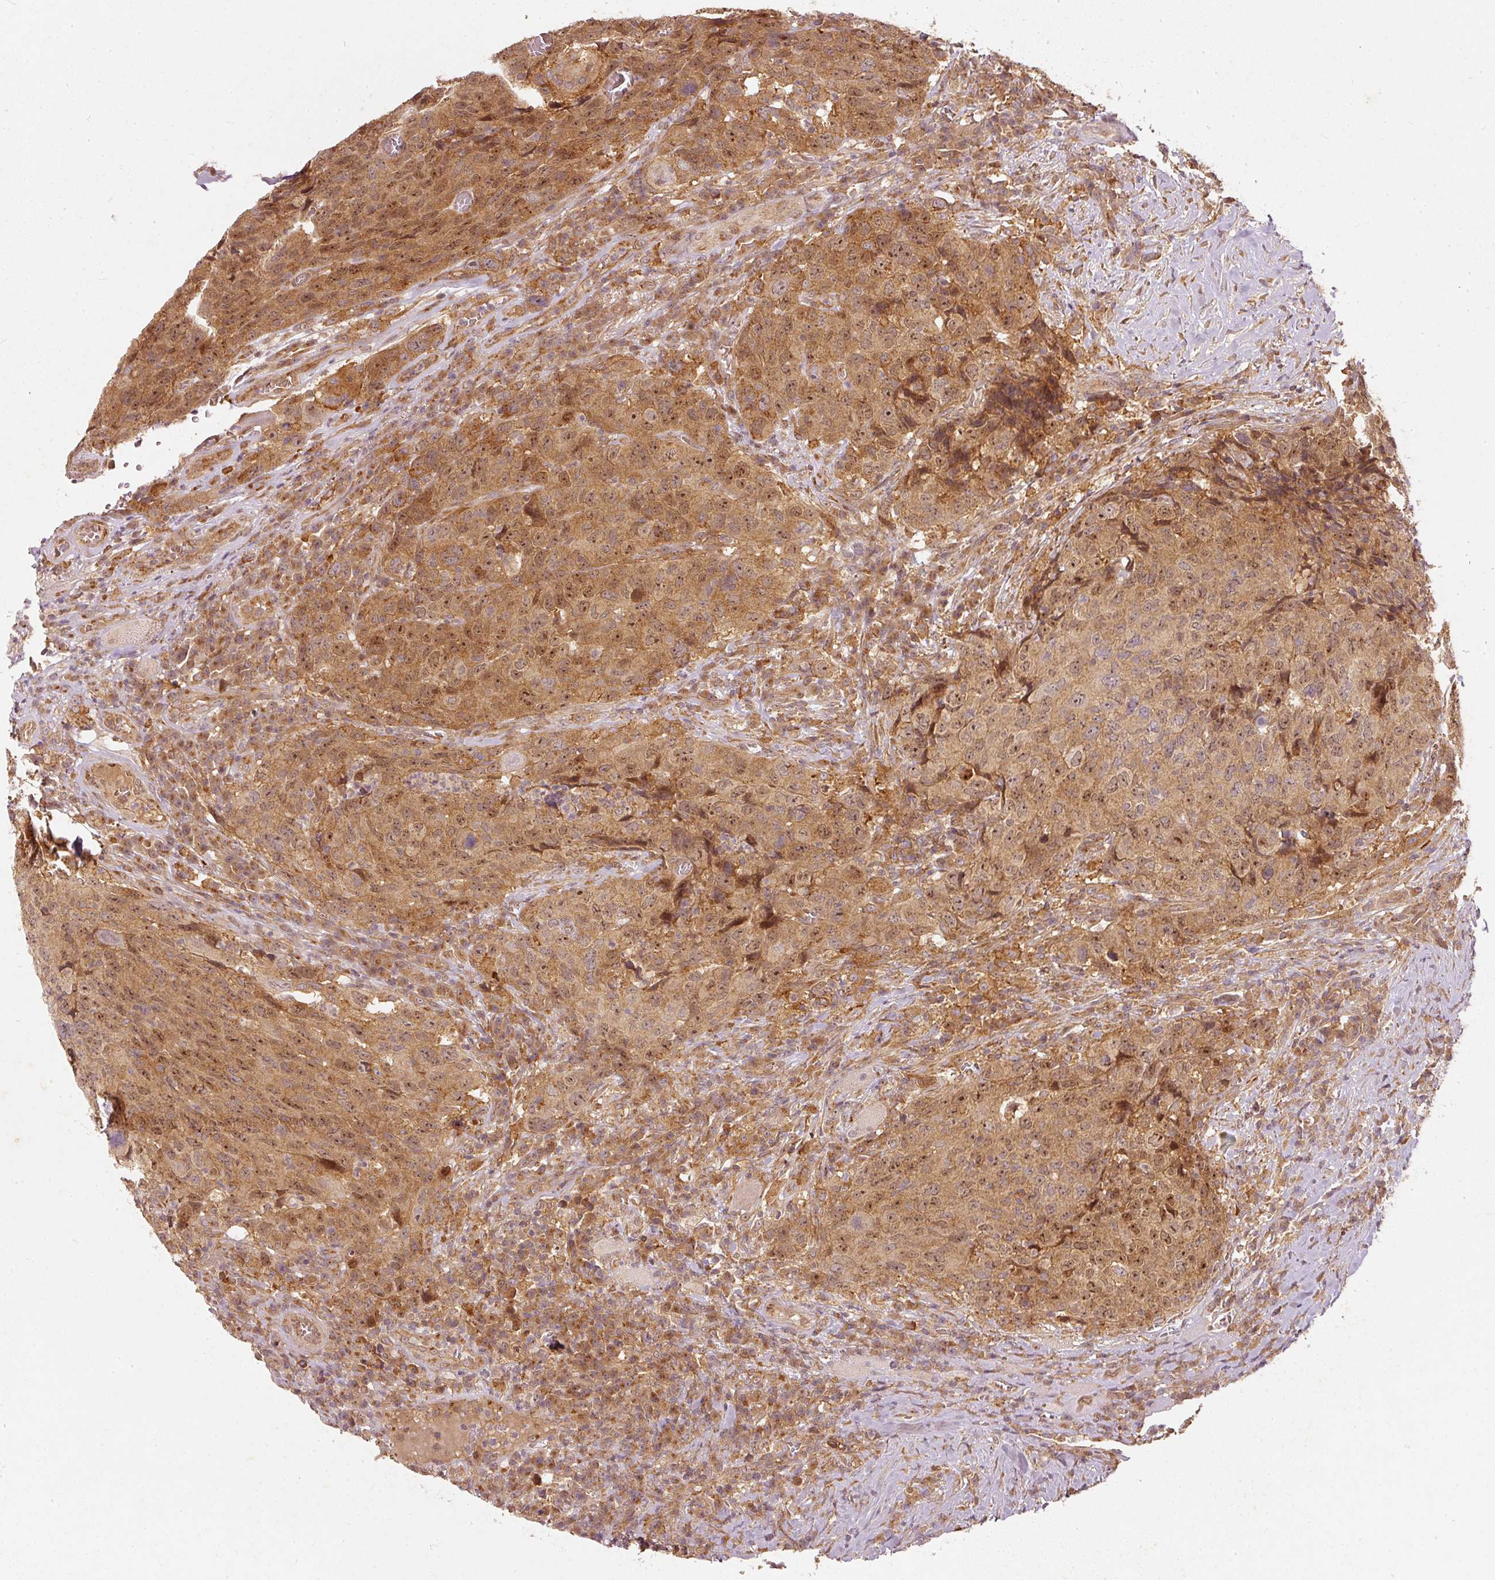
{"staining": {"intensity": "moderate", "quantity": ">75%", "location": "cytoplasmic/membranous,nuclear"}, "tissue": "head and neck cancer", "cell_type": "Tumor cells", "image_type": "cancer", "snomed": [{"axis": "morphology", "description": "Squamous cell carcinoma, NOS"}, {"axis": "topography", "description": "Head-Neck"}], "caption": "Immunohistochemical staining of head and neck squamous cell carcinoma shows moderate cytoplasmic/membranous and nuclear protein expression in about >75% of tumor cells.", "gene": "ZNF580", "patient": {"sex": "male", "age": 66}}